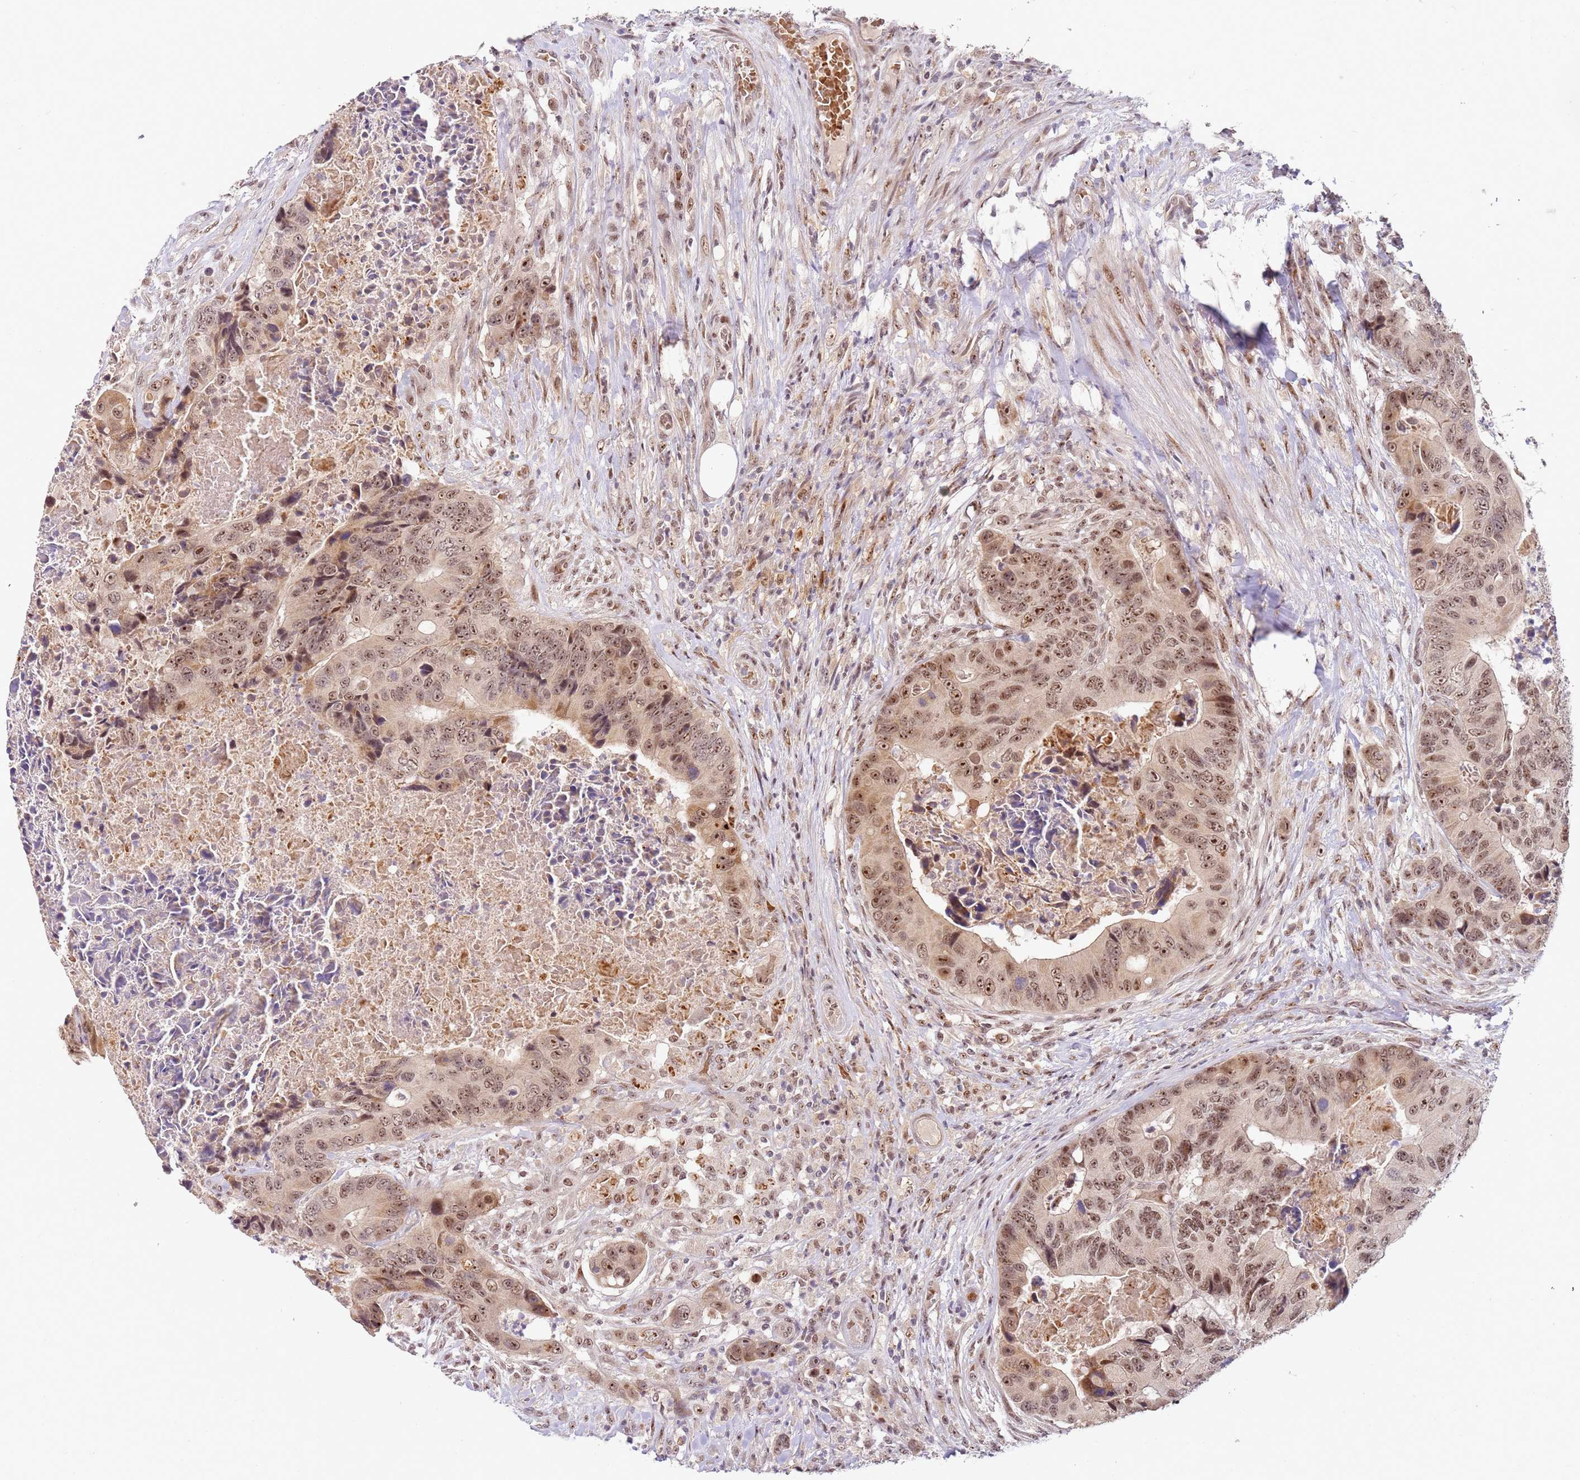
{"staining": {"intensity": "moderate", "quantity": ">75%", "location": "nuclear"}, "tissue": "colorectal cancer", "cell_type": "Tumor cells", "image_type": "cancer", "snomed": [{"axis": "morphology", "description": "Adenocarcinoma, NOS"}, {"axis": "topography", "description": "Colon"}], "caption": "Moderate nuclear protein staining is appreciated in about >75% of tumor cells in colorectal adenocarcinoma. (DAB (3,3'-diaminobenzidine) IHC with brightfield microscopy, high magnification).", "gene": "LGALSL", "patient": {"sex": "male", "age": 84}}